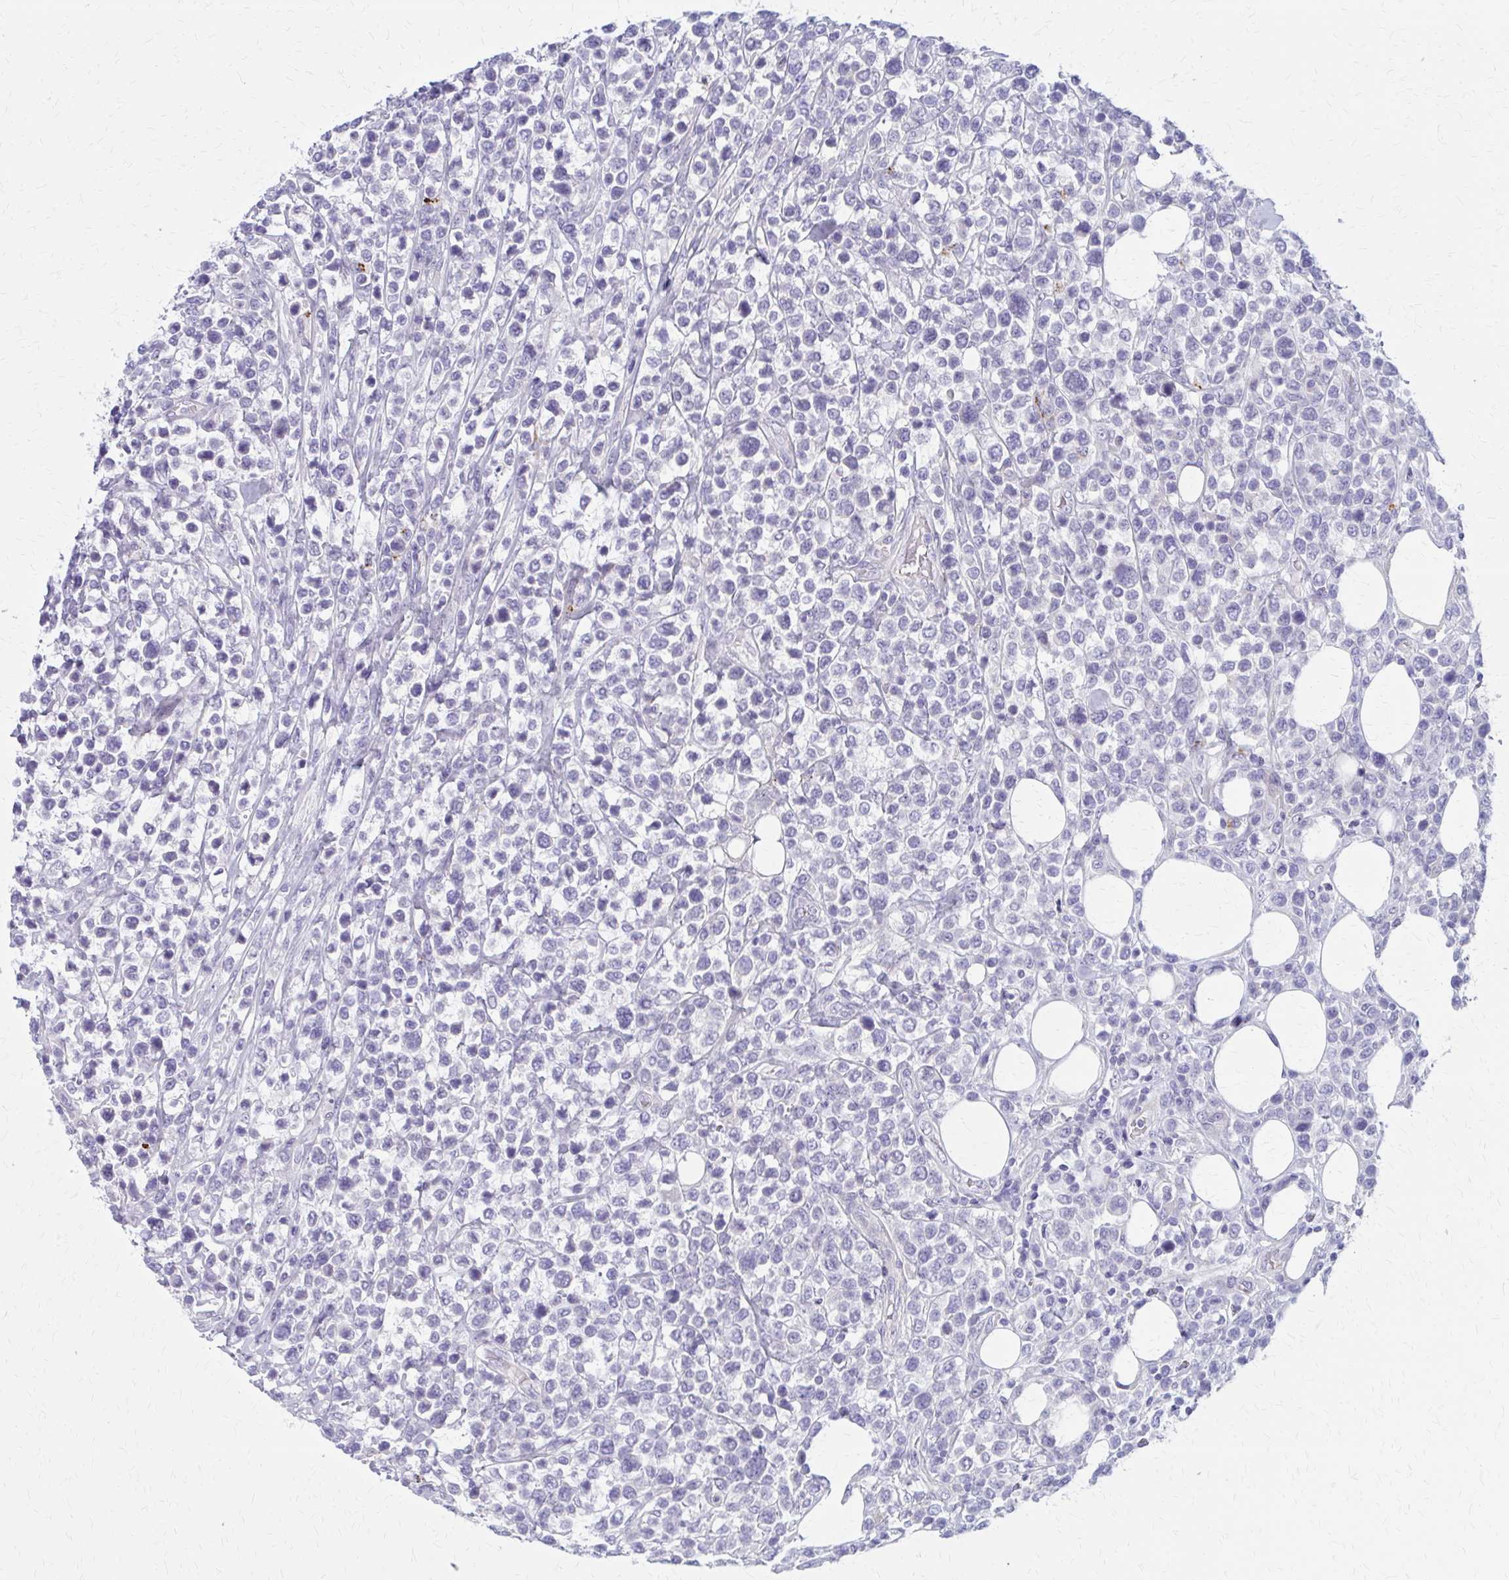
{"staining": {"intensity": "negative", "quantity": "none", "location": "none"}, "tissue": "lymphoma", "cell_type": "Tumor cells", "image_type": "cancer", "snomed": [{"axis": "morphology", "description": "Malignant lymphoma, non-Hodgkin's type, High grade"}, {"axis": "topography", "description": "Soft tissue"}], "caption": "Tumor cells are negative for protein expression in human lymphoma.", "gene": "GLYATL2", "patient": {"sex": "female", "age": 56}}